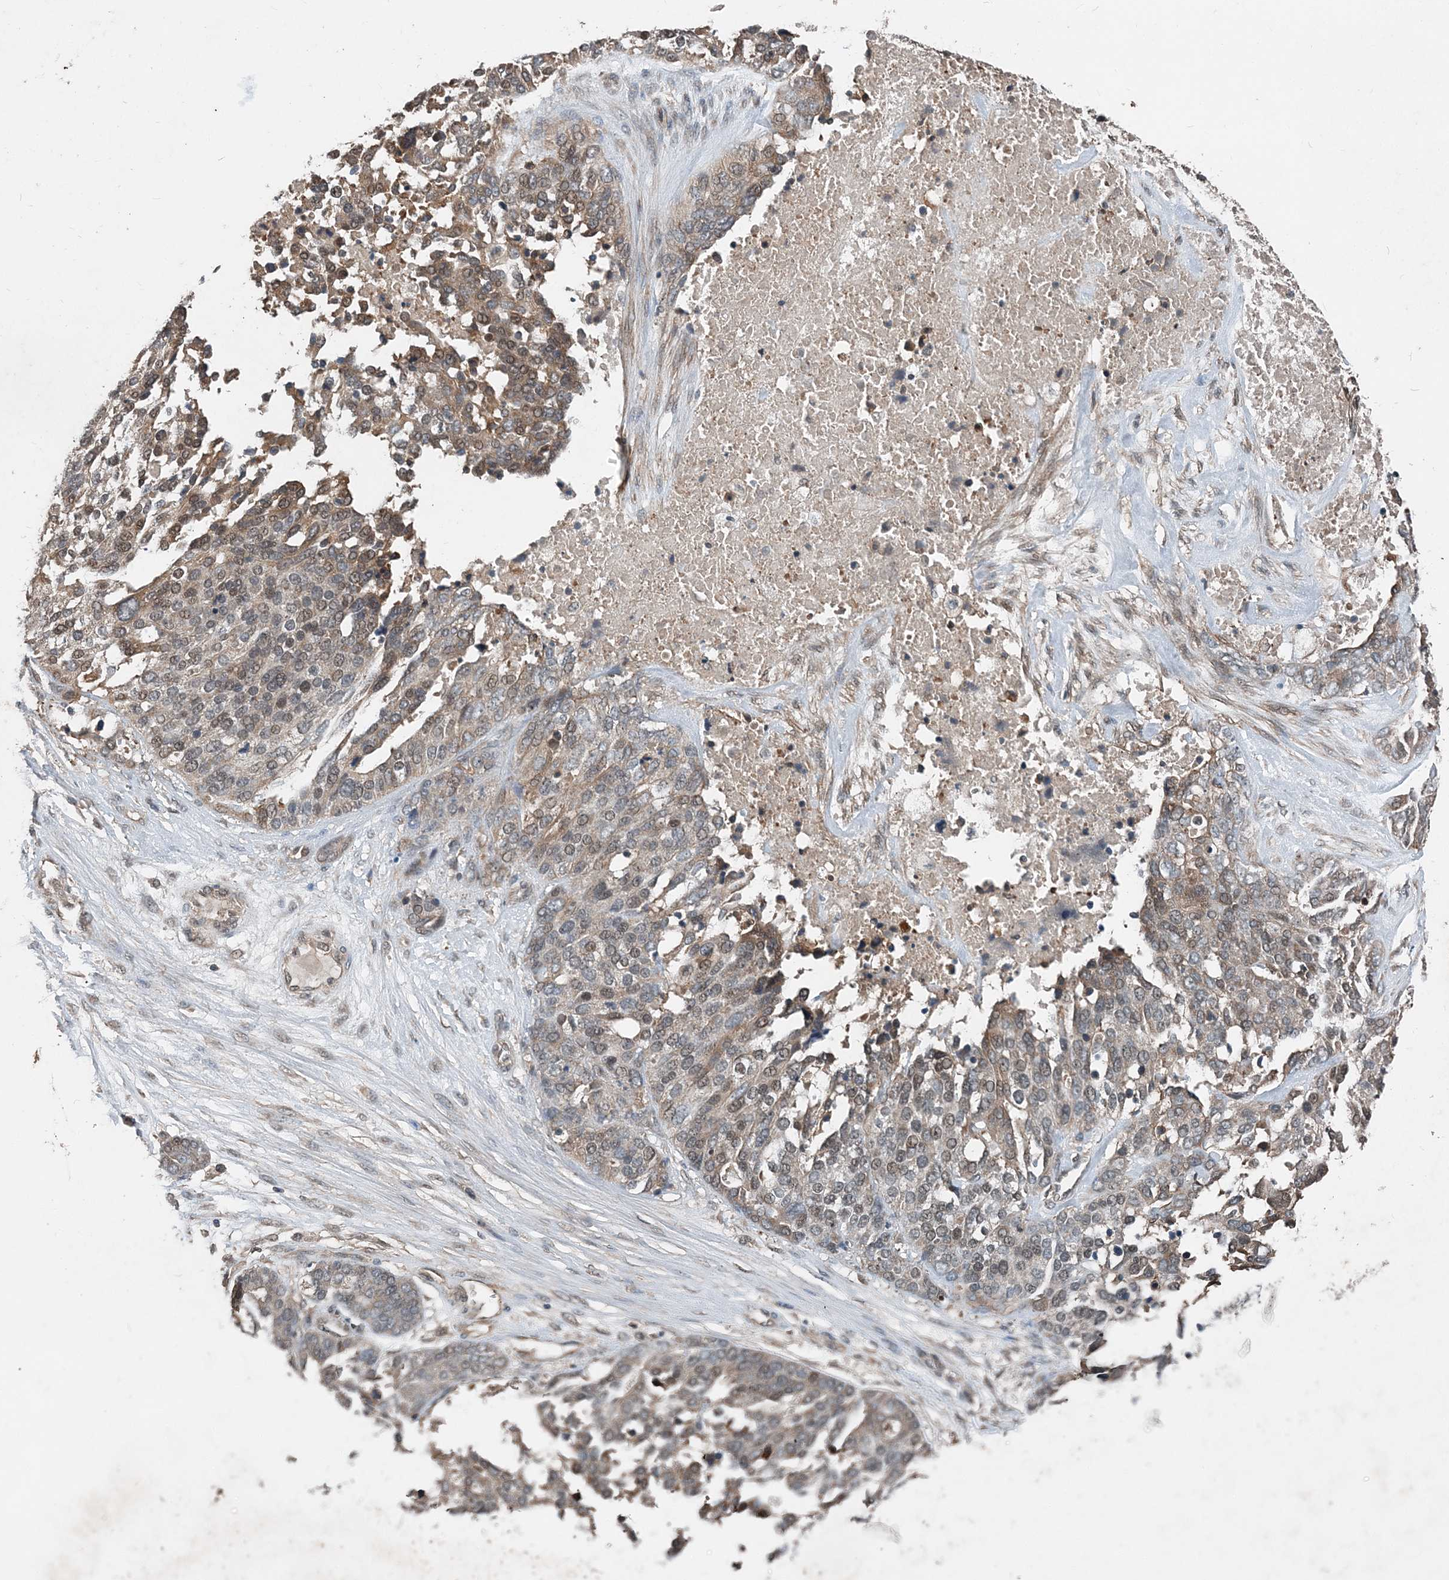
{"staining": {"intensity": "moderate", "quantity": "25%-75%", "location": "cytoplasmic/membranous,nuclear"}, "tissue": "ovarian cancer", "cell_type": "Tumor cells", "image_type": "cancer", "snomed": [{"axis": "morphology", "description": "Cystadenocarcinoma, serous, NOS"}, {"axis": "topography", "description": "Ovary"}], "caption": "Protein analysis of ovarian cancer tissue displays moderate cytoplasmic/membranous and nuclear staining in approximately 25%-75% of tumor cells. The staining was performed using DAB (3,3'-diaminobenzidine) to visualize the protein expression in brown, while the nuclei were stained in blue with hematoxylin (Magnification: 20x).", "gene": "SMPD3", "patient": {"sex": "female", "age": 44}}